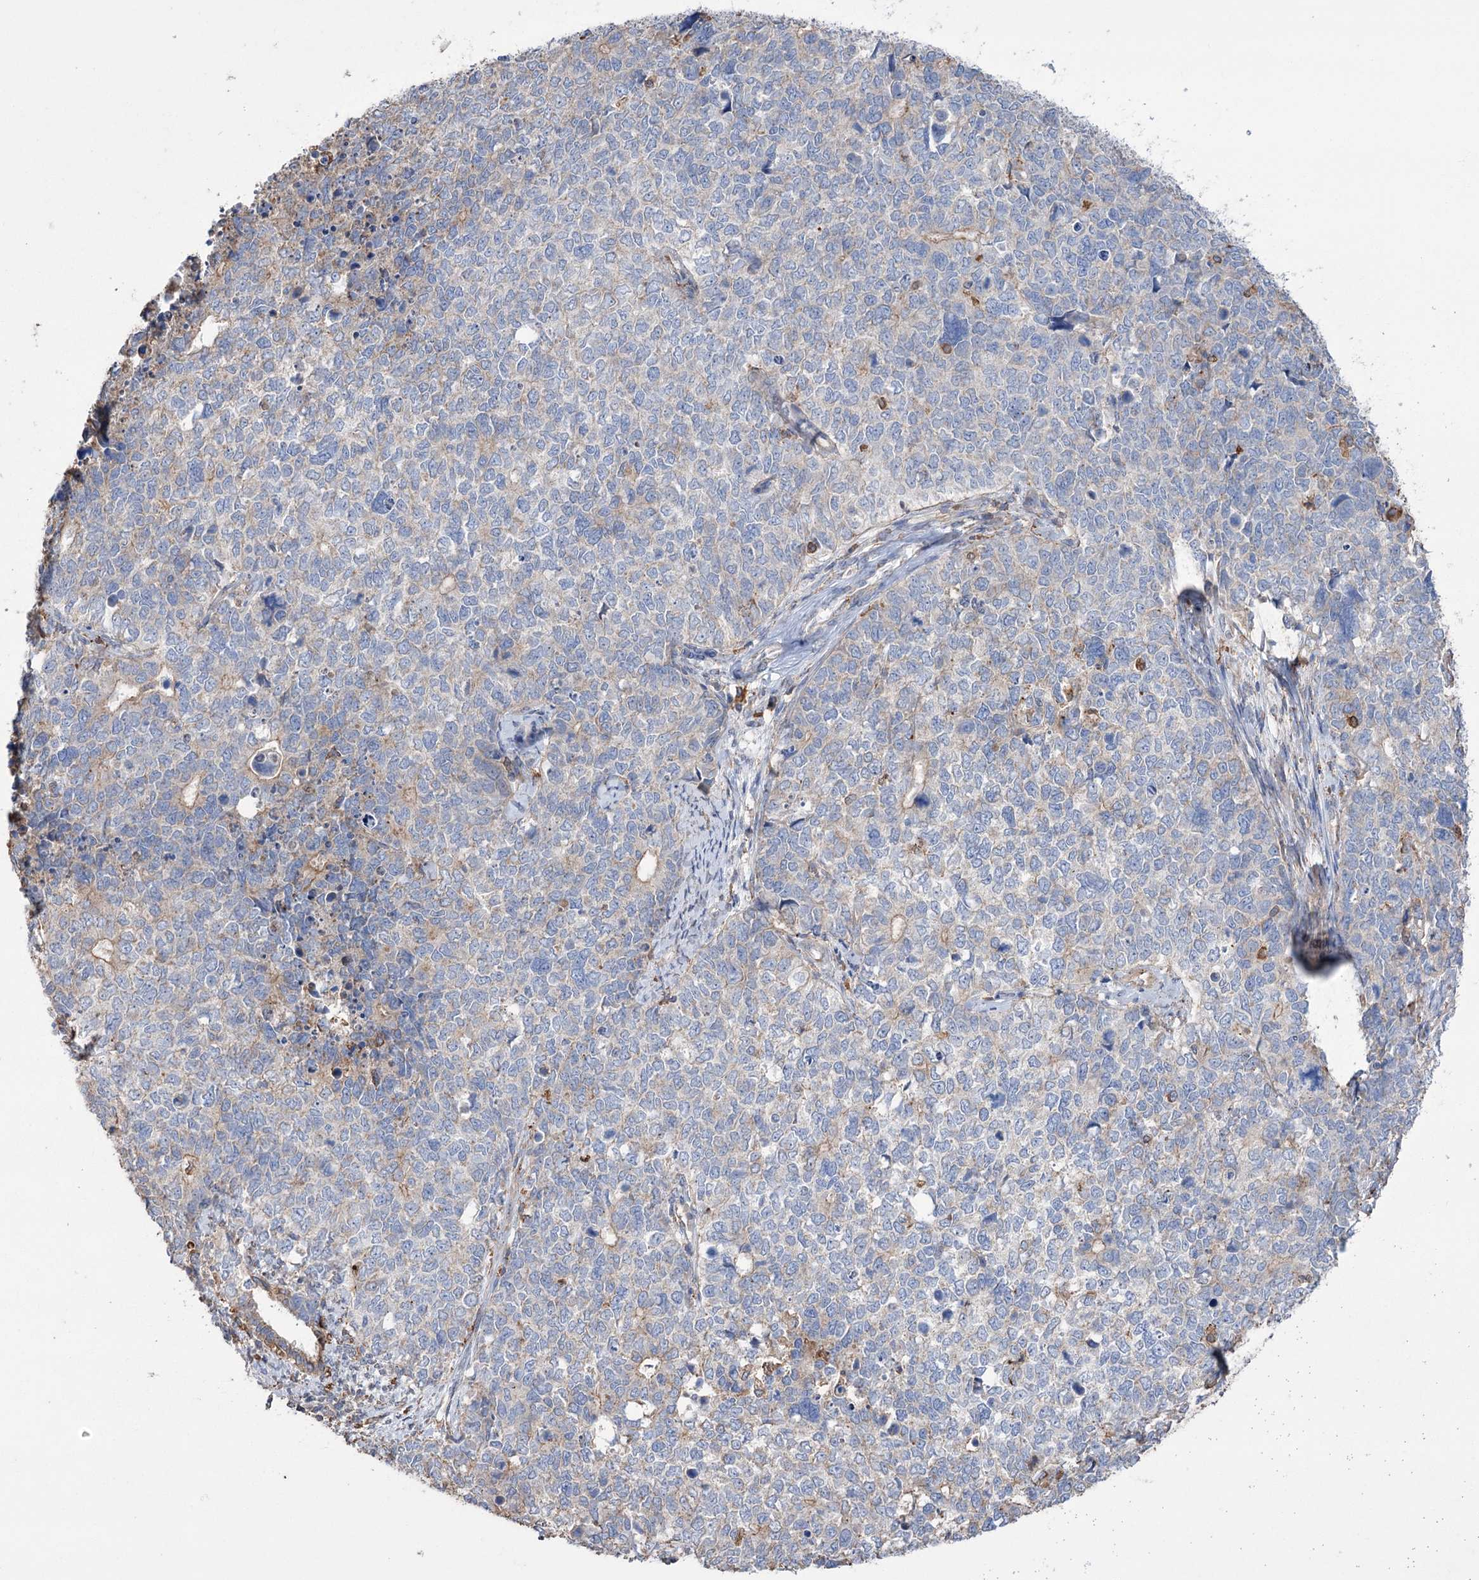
{"staining": {"intensity": "weak", "quantity": "<25%", "location": "cytoplasmic/membranous"}, "tissue": "cervical cancer", "cell_type": "Tumor cells", "image_type": "cancer", "snomed": [{"axis": "morphology", "description": "Squamous cell carcinoma, NOS"}, {"axis": "topography", "description": "Cervix"}], "caption": "This is an IHC histopathology image of cervical squamous cell carcinoma. There is no staining in tumor cells.", "gene": "TRIM71", "patient": {"sex": "female", "age": 63}}